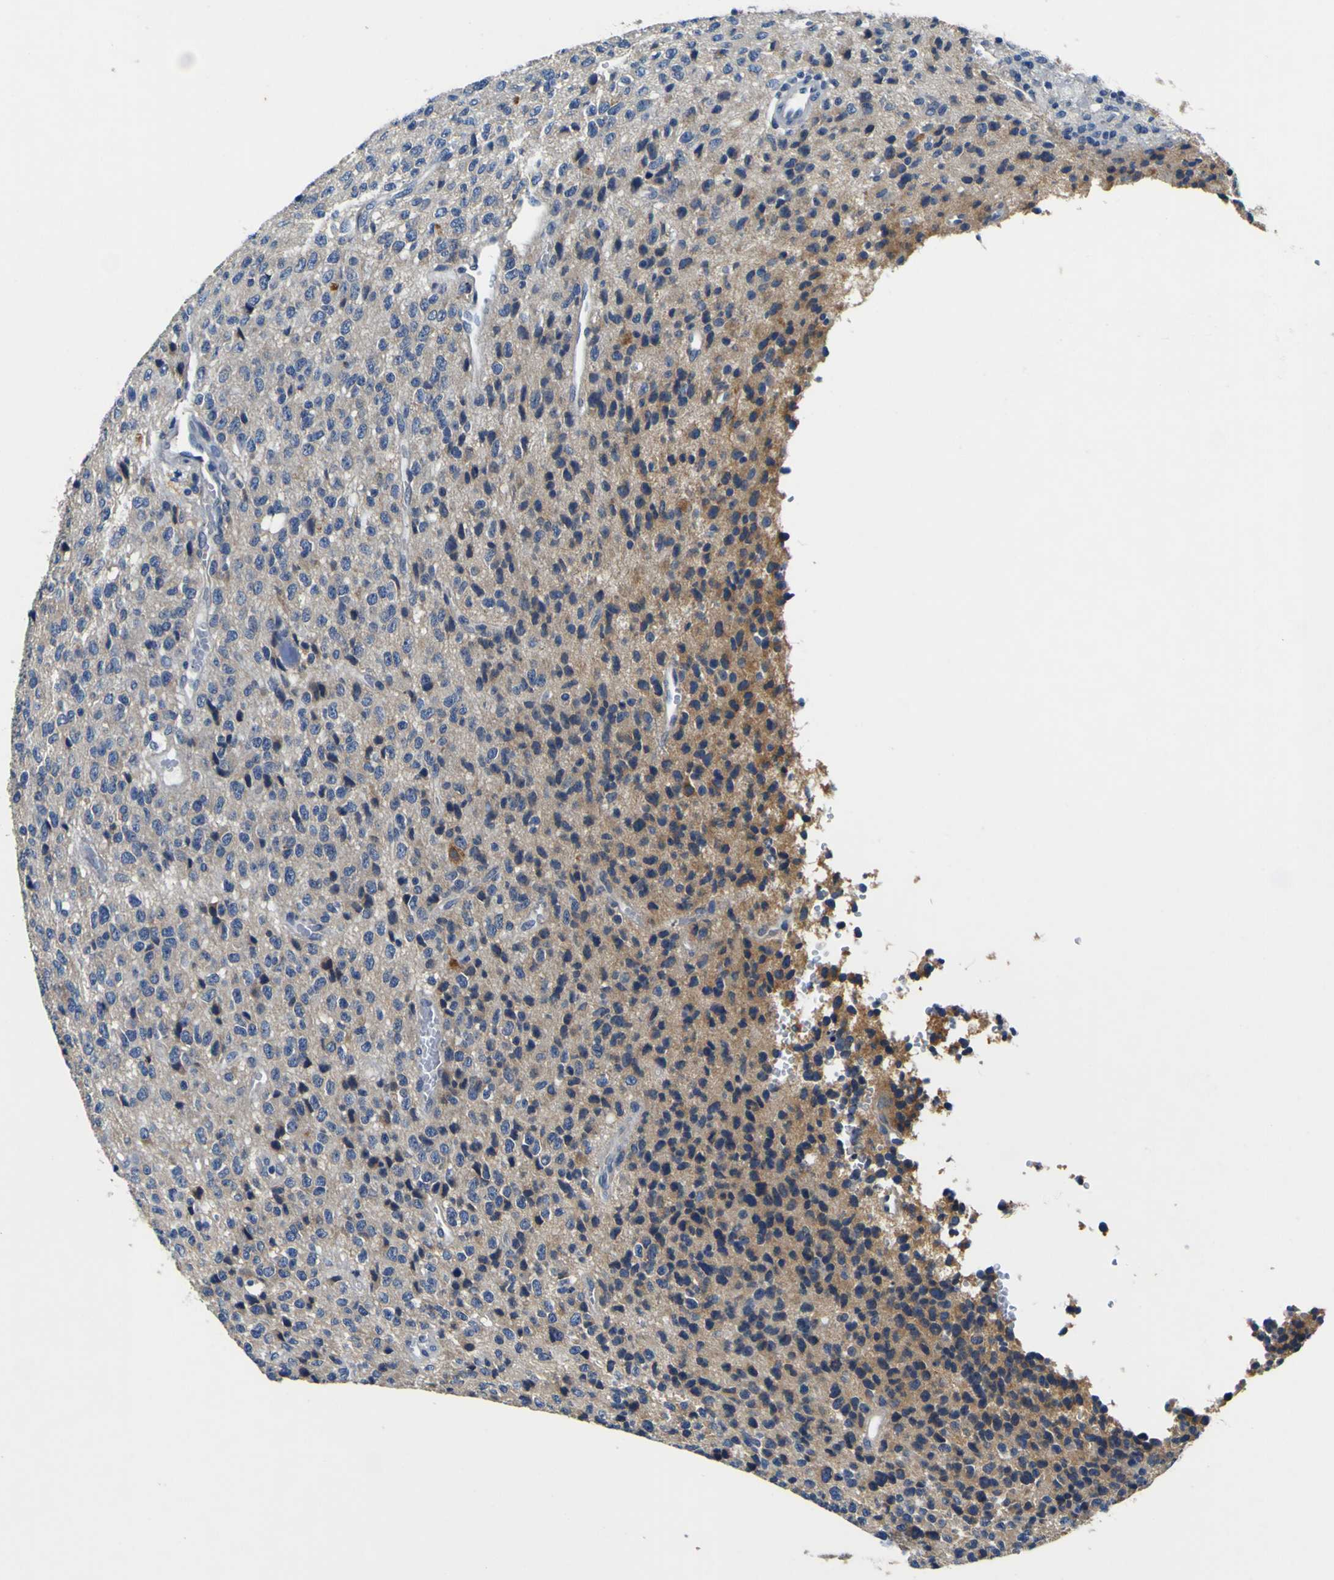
{"staining": {"intensity": "moderate", "quantity": "<25%", "location": "cytoplasmic/membranous"}, "tissue": "glioma", "cell_type": "Tumor cells", "image_type": "cancer", "snomed": [{"axis": "morphology", "description": "Glioma, malignant, High grade"}, {"axis": "topography", "description": "pancreas cauda"}], "caption": "Protein staining of malignant glioma (high-grade) tissue shows moderate cytoplasmic/membranous positivity in about <25% of tumor cells. (DAB (3,3'-diaminobenzidine) = brown stain, brightfield microscopy at high magnification).", "gene": "EPHB4", "patient": {"sex": "male", "age": 60}}